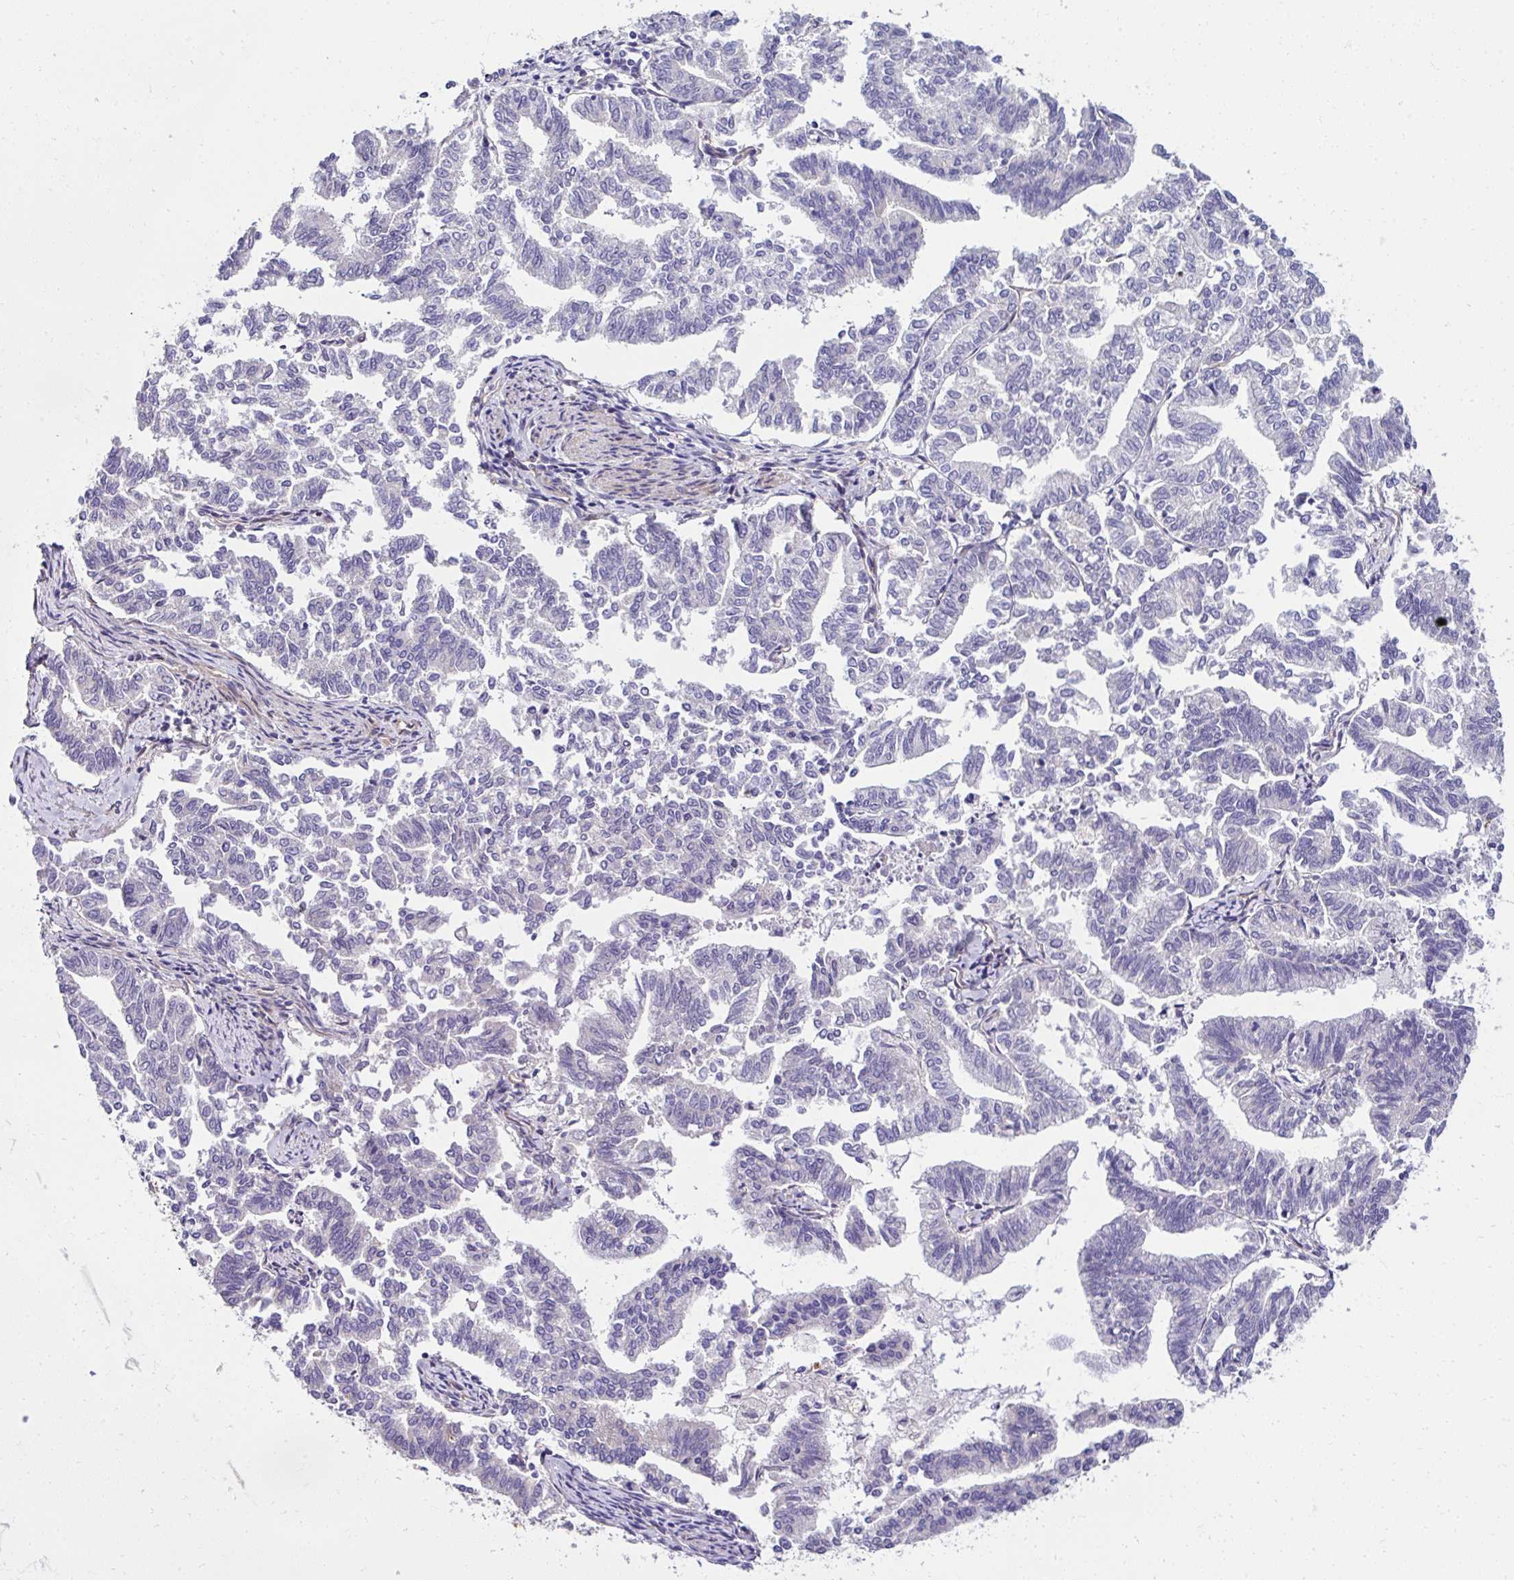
{"staining": {"intensity": "negative", "quantity": "none", "location": "none"}, "tissue": "endometrial cancer", "cell_type": "Tumor cells", "image_type": "cancer", "snomed": [{"axis": "morphology", "description": "Adenocarcinoma, NOS"}, {"axis": "topography", "description": "Endometrium"}], "caption": "High magnification brightfield microscopy of endometrial adenocarcinoma stained with DAB (brown) and counterstained with hematoxylin (blue): tumor cells show no significant positivity. (DAB (3,3'-diaminobenzidine) IHC with hematoxylin counter stain).", "gene": "TRIM52", "patient": {"sex": "female", "age": 79}}